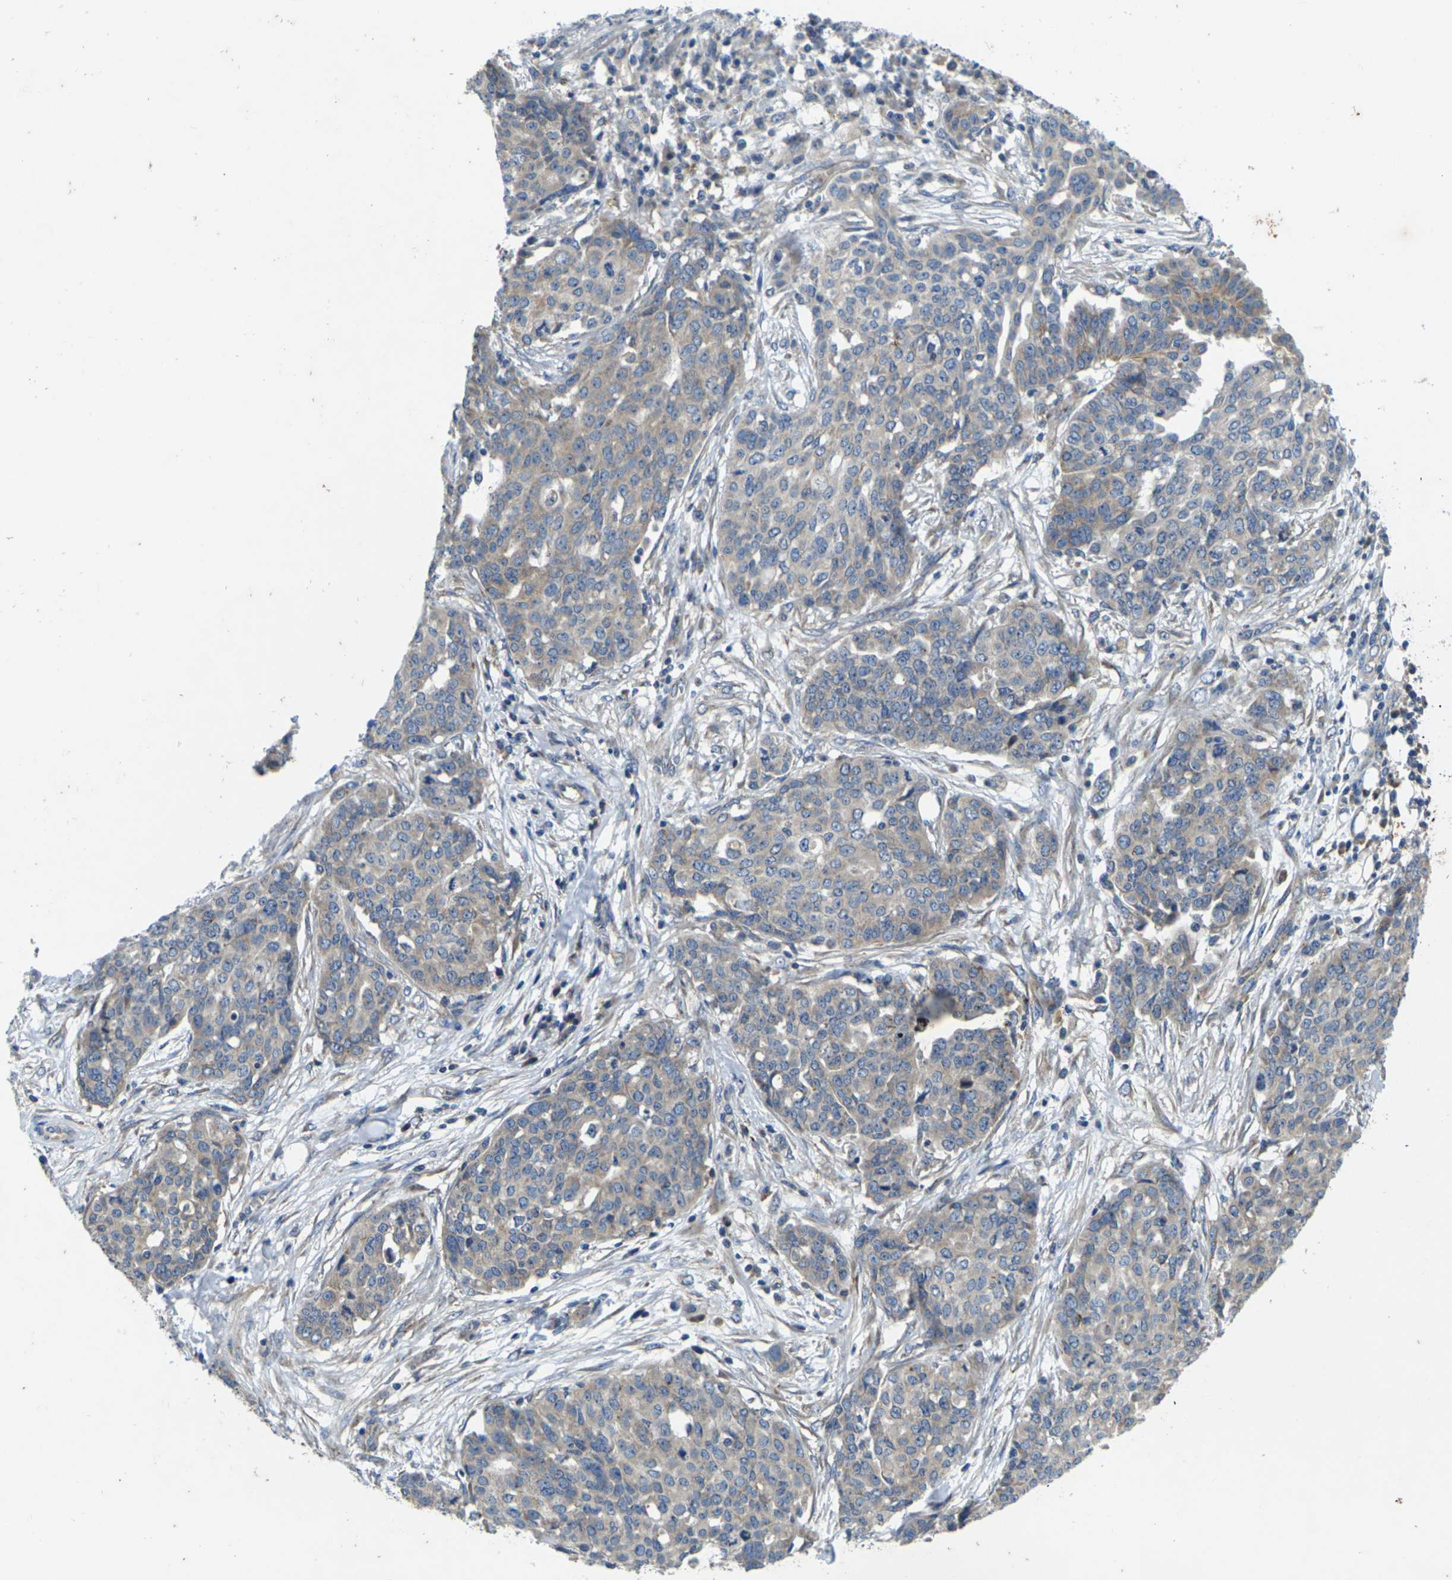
{"staining": {"intensity": "weak", "quantity": "<25%", "location": "cytoplasmic/membranous"}, "tissue": "ovarian cancer", "cell_type": "Tumor cells", "image_type": "cancer", "snomed": [{"axis": "morphology", "description": "Cystadenocarcinoma, serous, NOS"}, {"axis": "topography", "description": "Soft tissue"}, {"axis": "topography", "description": "Ovary"}], "caption": "Histopathology image shows no significant protein staining in tumor cells of serous cystadenocarcinoma (ovarian).", "gene": "KIF1B", "patient": {"sex": "female", "age": 57}}